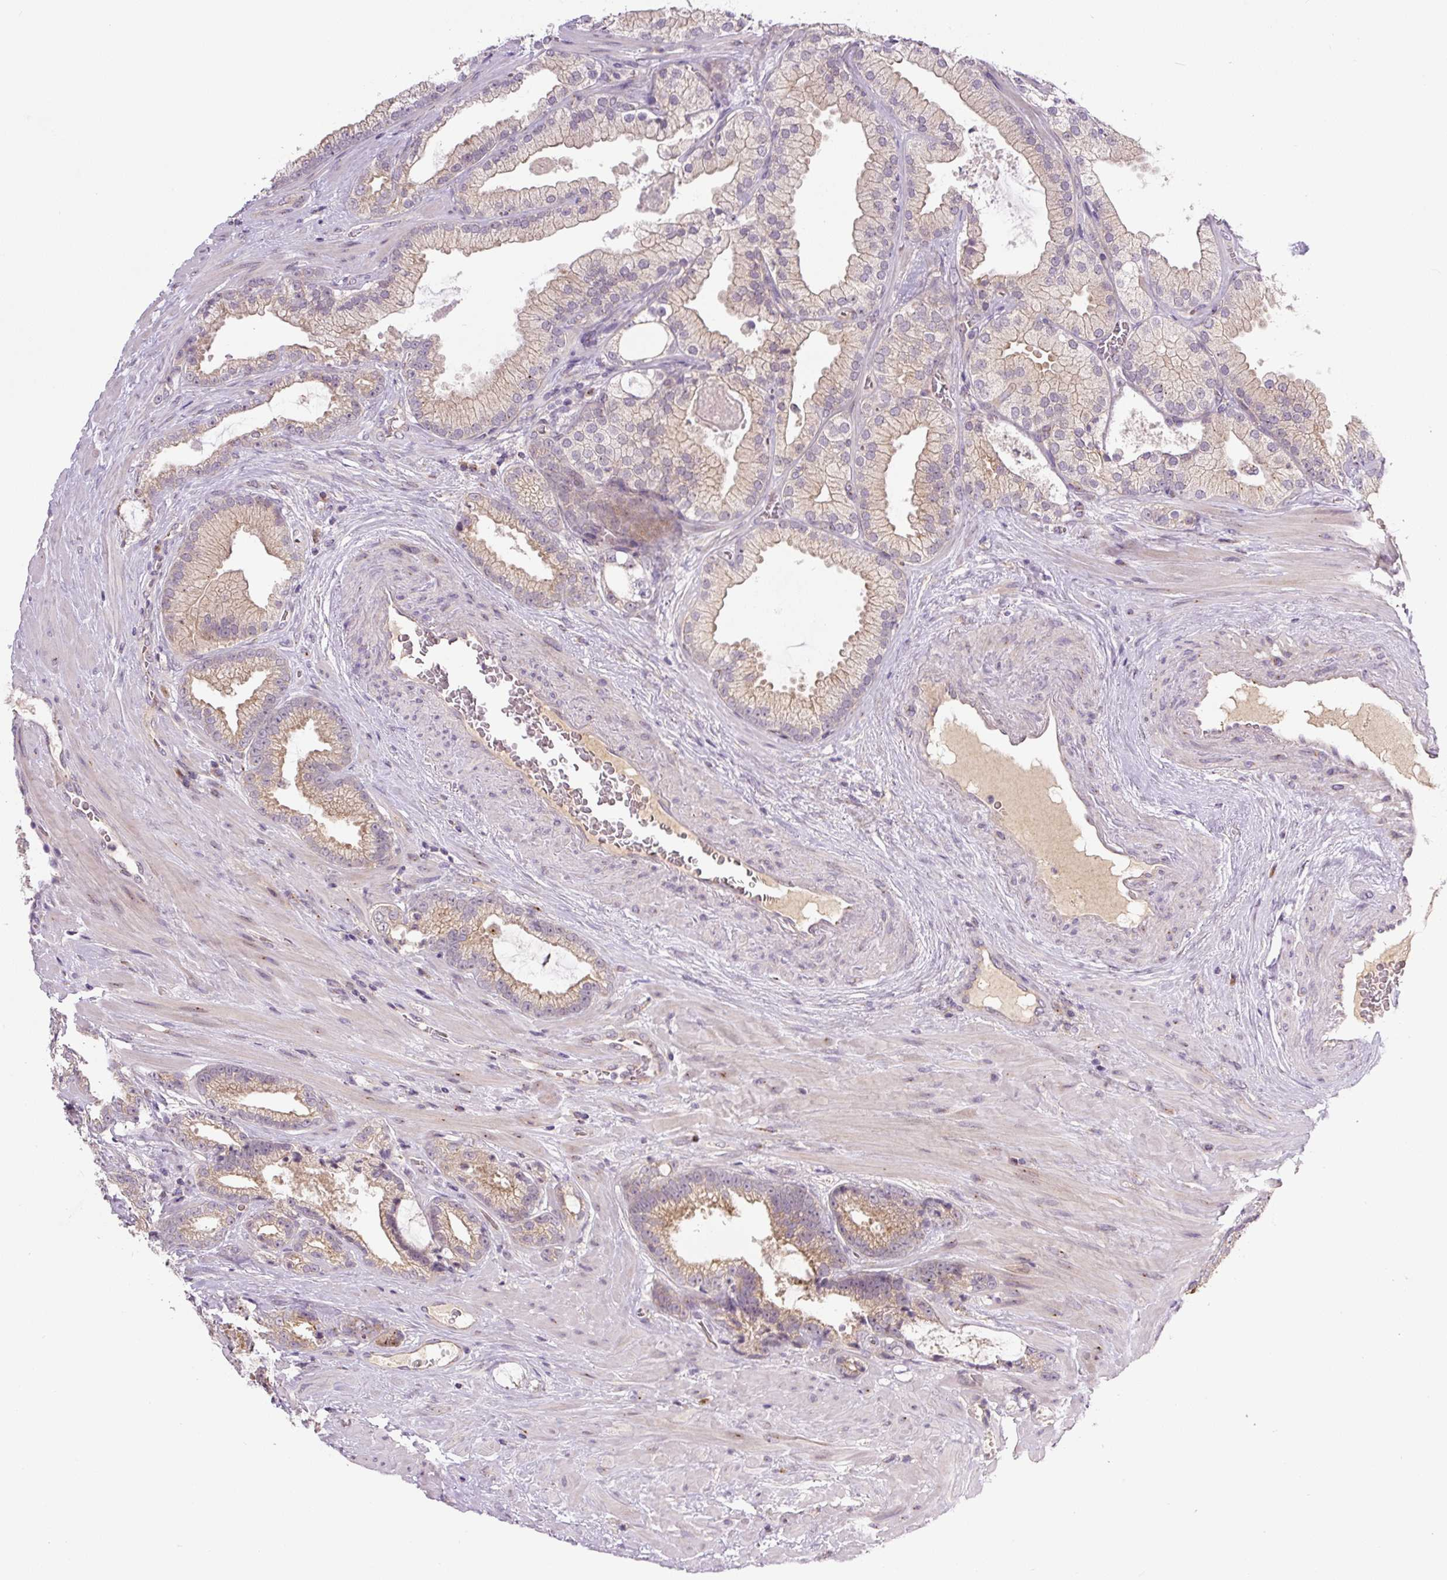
{"staining": {"intensity": "moderate", "quantity": "<25%", "location": "cytoplasmic/membranous"}, "tissue": "prostate cancer", "cell_type": "Tumor cells", "image_type": "cancer", "snomed": [{"axis": "morphology", "description": "Adenocarcinoma, High grade"}, {"axis": "topography", "description": "Prostate"}], "caption": "Moderate cytoplasmic/membranous expression is appreciated in about <25% of tumor cells in prostate high-grade adenocarcinoma.", "gene": "PCM1", "patient": {"sex": "male", "age": 68}}